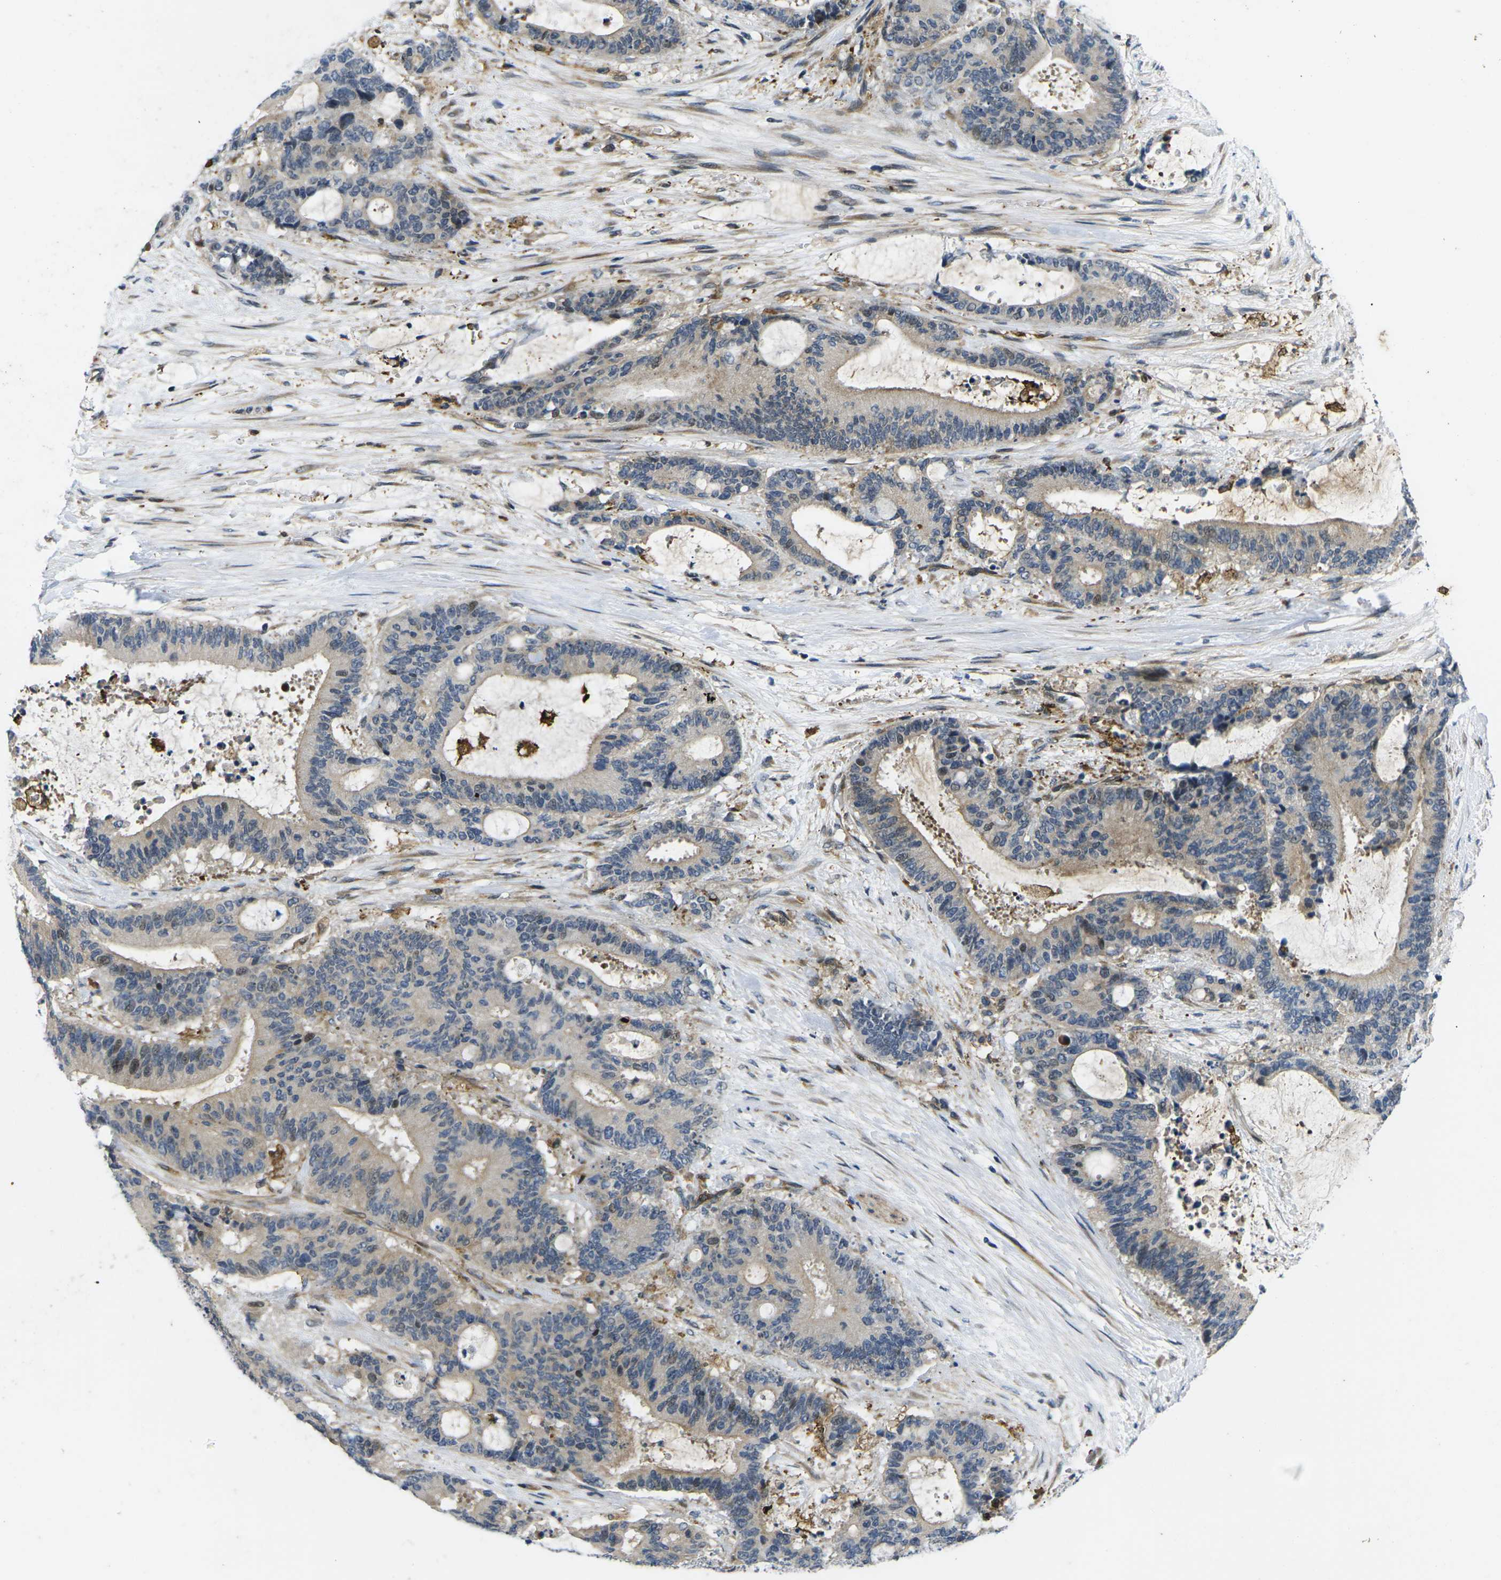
{"staining": {"intensity": "weak", "quantity": ">75%", "location": "cytoplasmic/membranous"}, "tissue": "liver cancer", "cell_type": "Tumor cells", "image_type": "cancer", "snomed": [{"axis": "morphology", "description": "Normal tissue, NOS"}, {"axis": "morphology", "description": "Cholangiocarcinoma"}, {"axis": "topography", "description": "Liver"}, {"axis": "topography", "description": "Peripheral nerve tissue"}], "caption": "Cholangiocarcinoma (liver) tissue reveals weak cytoplasmic/membranous staining in about >75% of tumor cells, visualized by immunohistochemistry.", "gene": "ROBO2", "patient": {"sex": "female", "age": 73}}